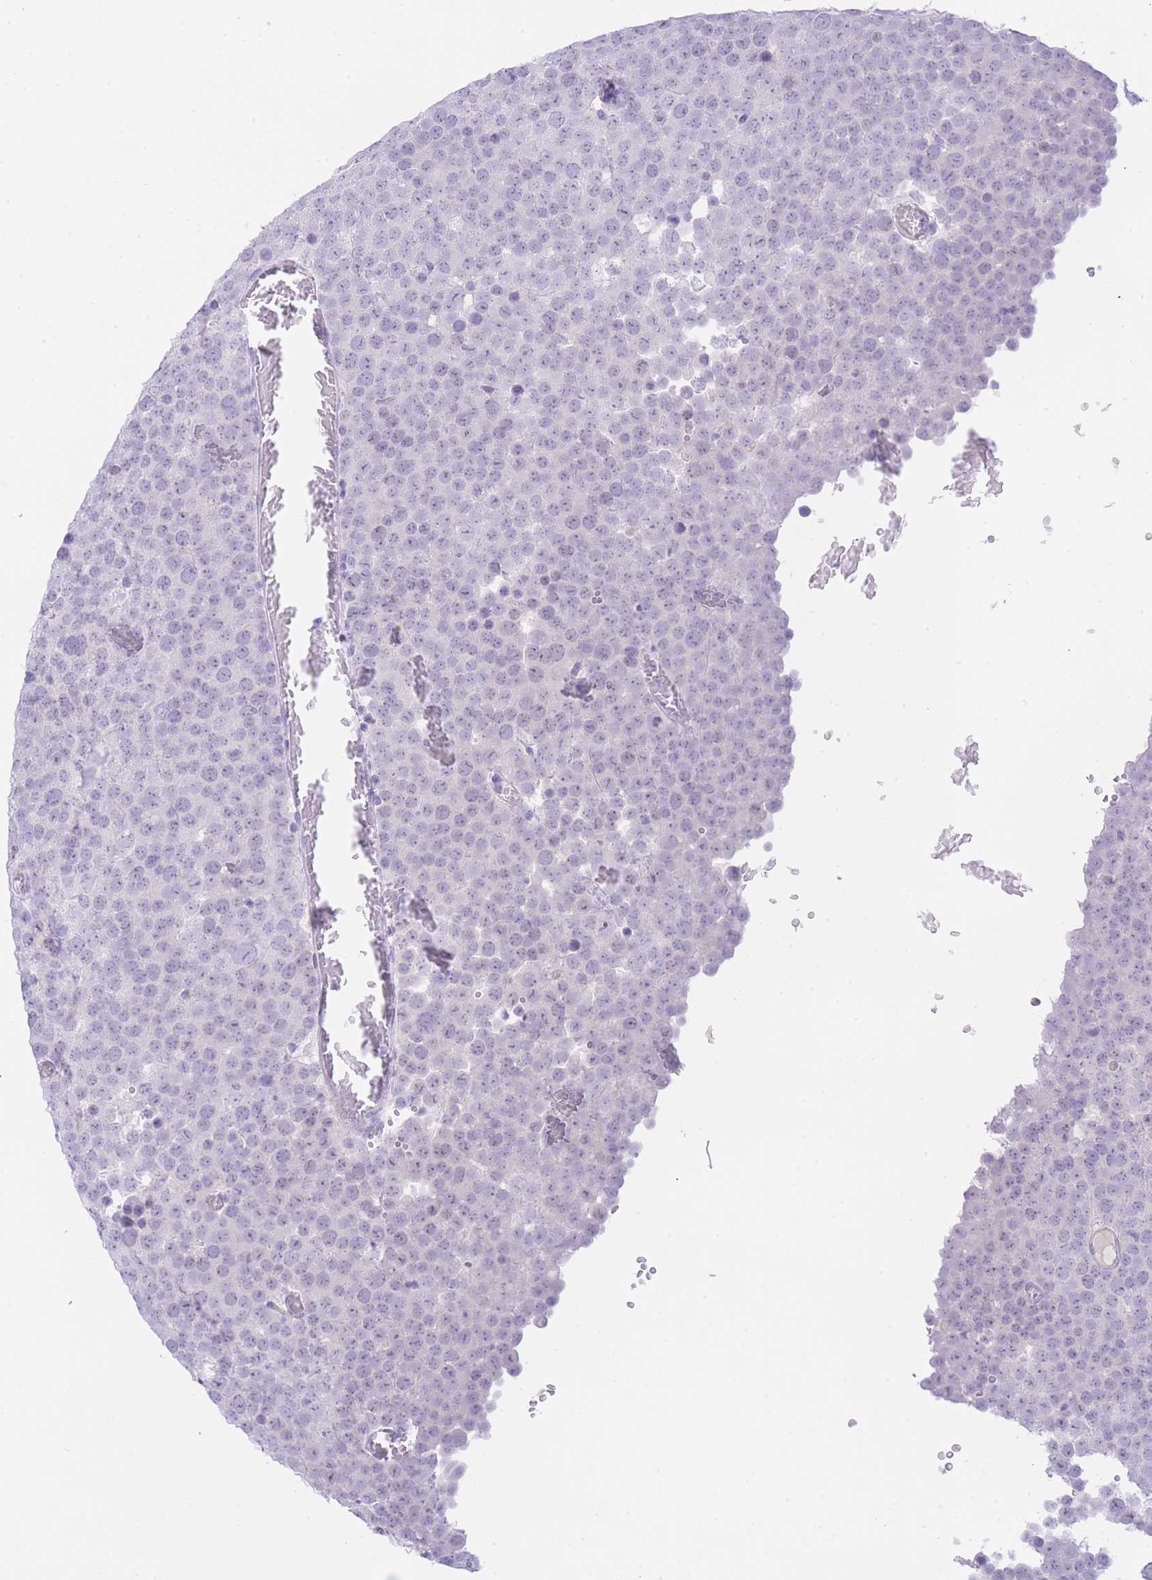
{"staining": {"intensity": "negative", "quantity": "none", "location": "none"}, "tissue": "testis cancer", "cell_type": "Tumor cells", "image_type": "cancer", "snomed": [{"axis": "morphology", "description": "Normal tissue, NOS"}, {"axis": "morphology", "description": "Seminoma, NOS"}, {"axis": "topography", "description": "Testis"}], "caption": "IHC micrograph of neoplastic tissue: testis cancer stained with DAB reveals no significant protein expression in tumor cells.", "gene": "ZNF212", "patient": {"sex": "male", "age": 71}}